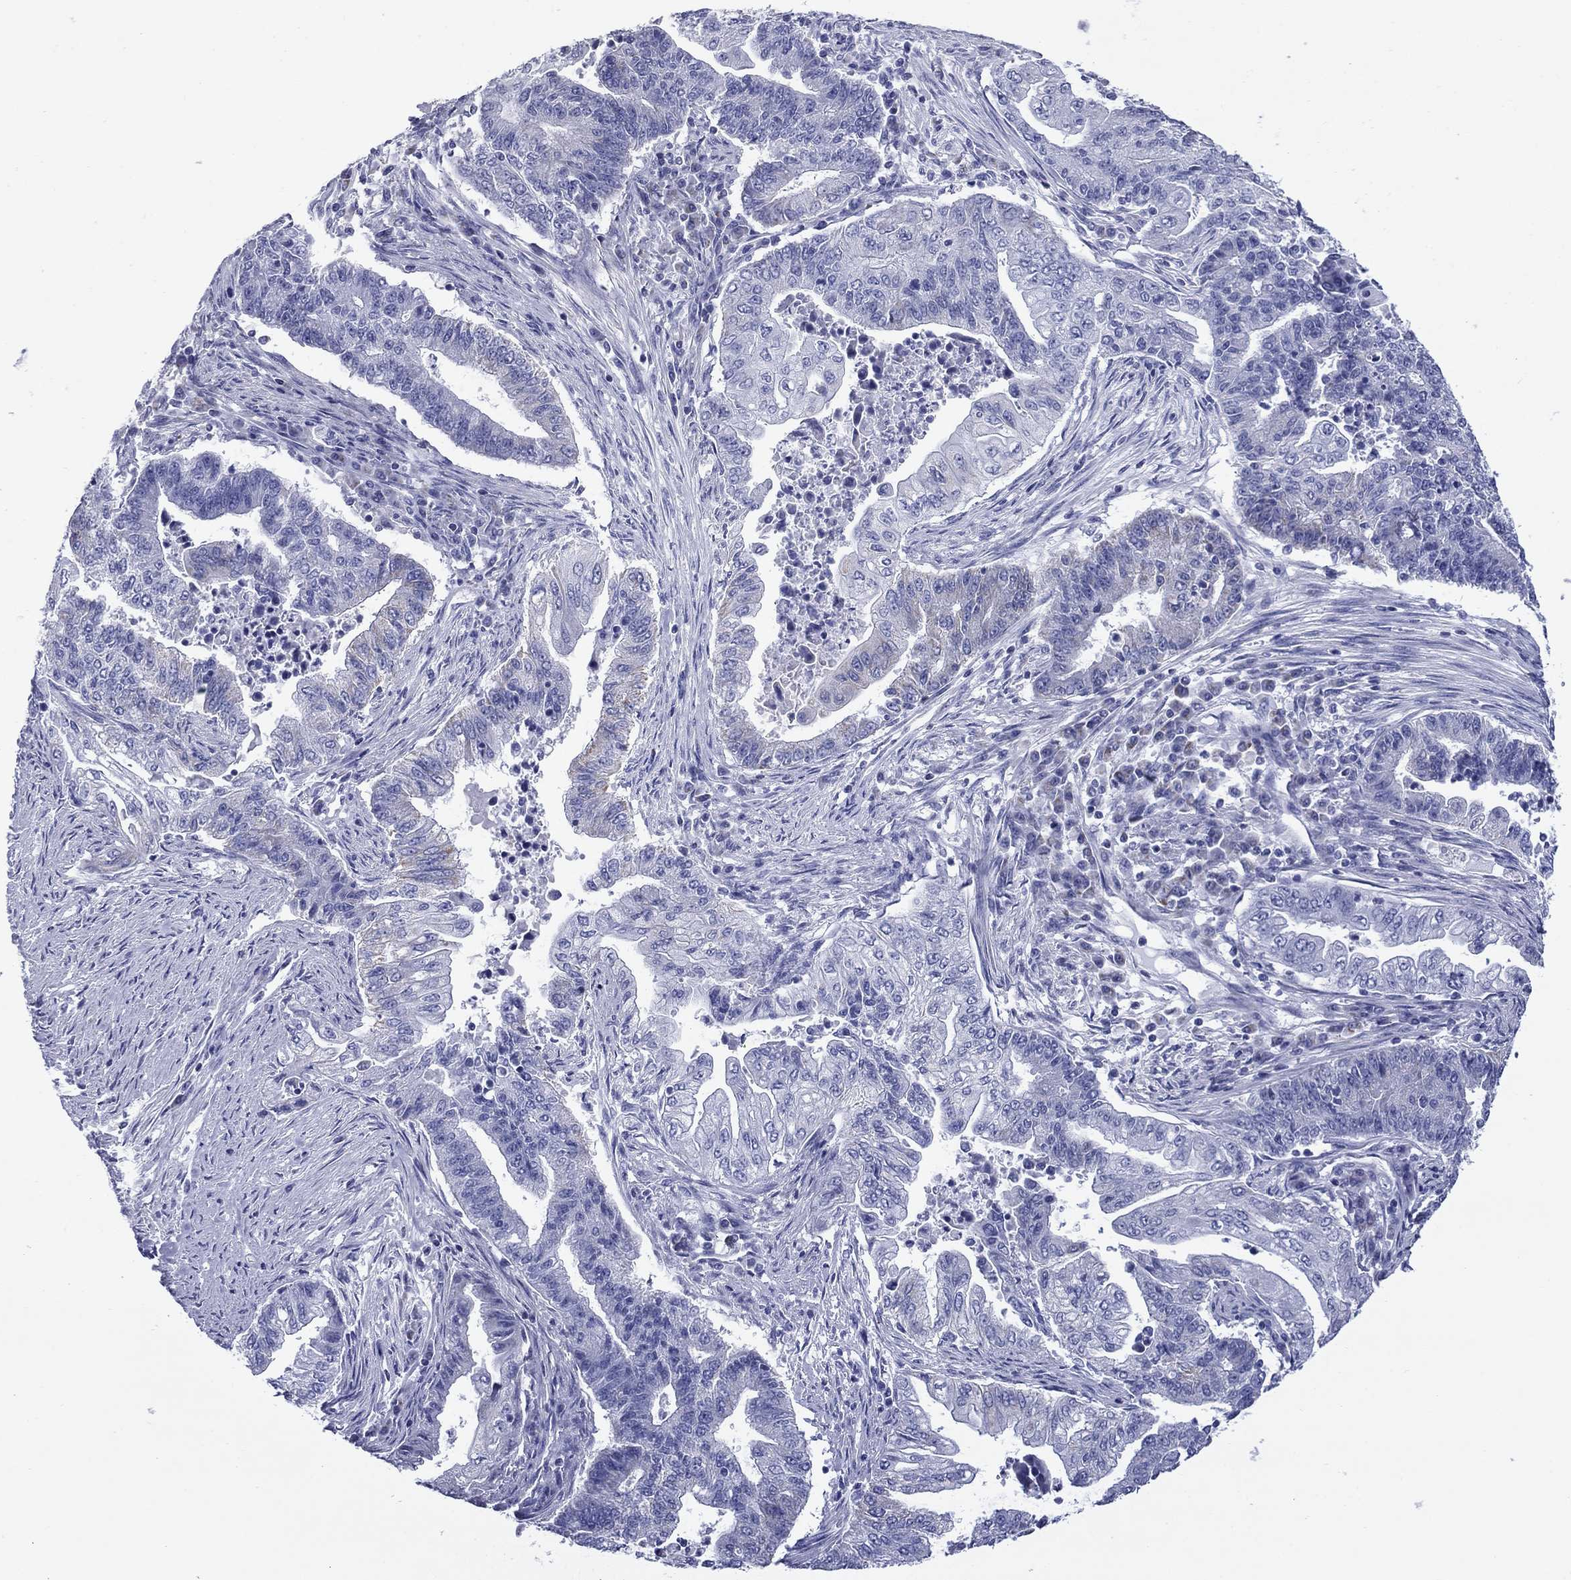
{"staining": {"intensity": "weak", "quantity": "<25%", "location": "cytoplasmic/membranous"}, "tissue": "endometrial cancer", "cell_type": "Tumor cells", "image_type": "cancer", "snomed": [{"axis": "morphology", "description": "Adenocarcinoma, NOS"}, {"axis": "topography", "description": "Uterus"}, {"axis": "topography", "description": "Endometrium"}], "caption": "The immunohistochemistry histopathology image has no significant expression in tumor cells of endometrial cancer (adenocarcinoma) tissue.", "gene": "ACADSB", "patient": {"sex": "female", "age": 54}}